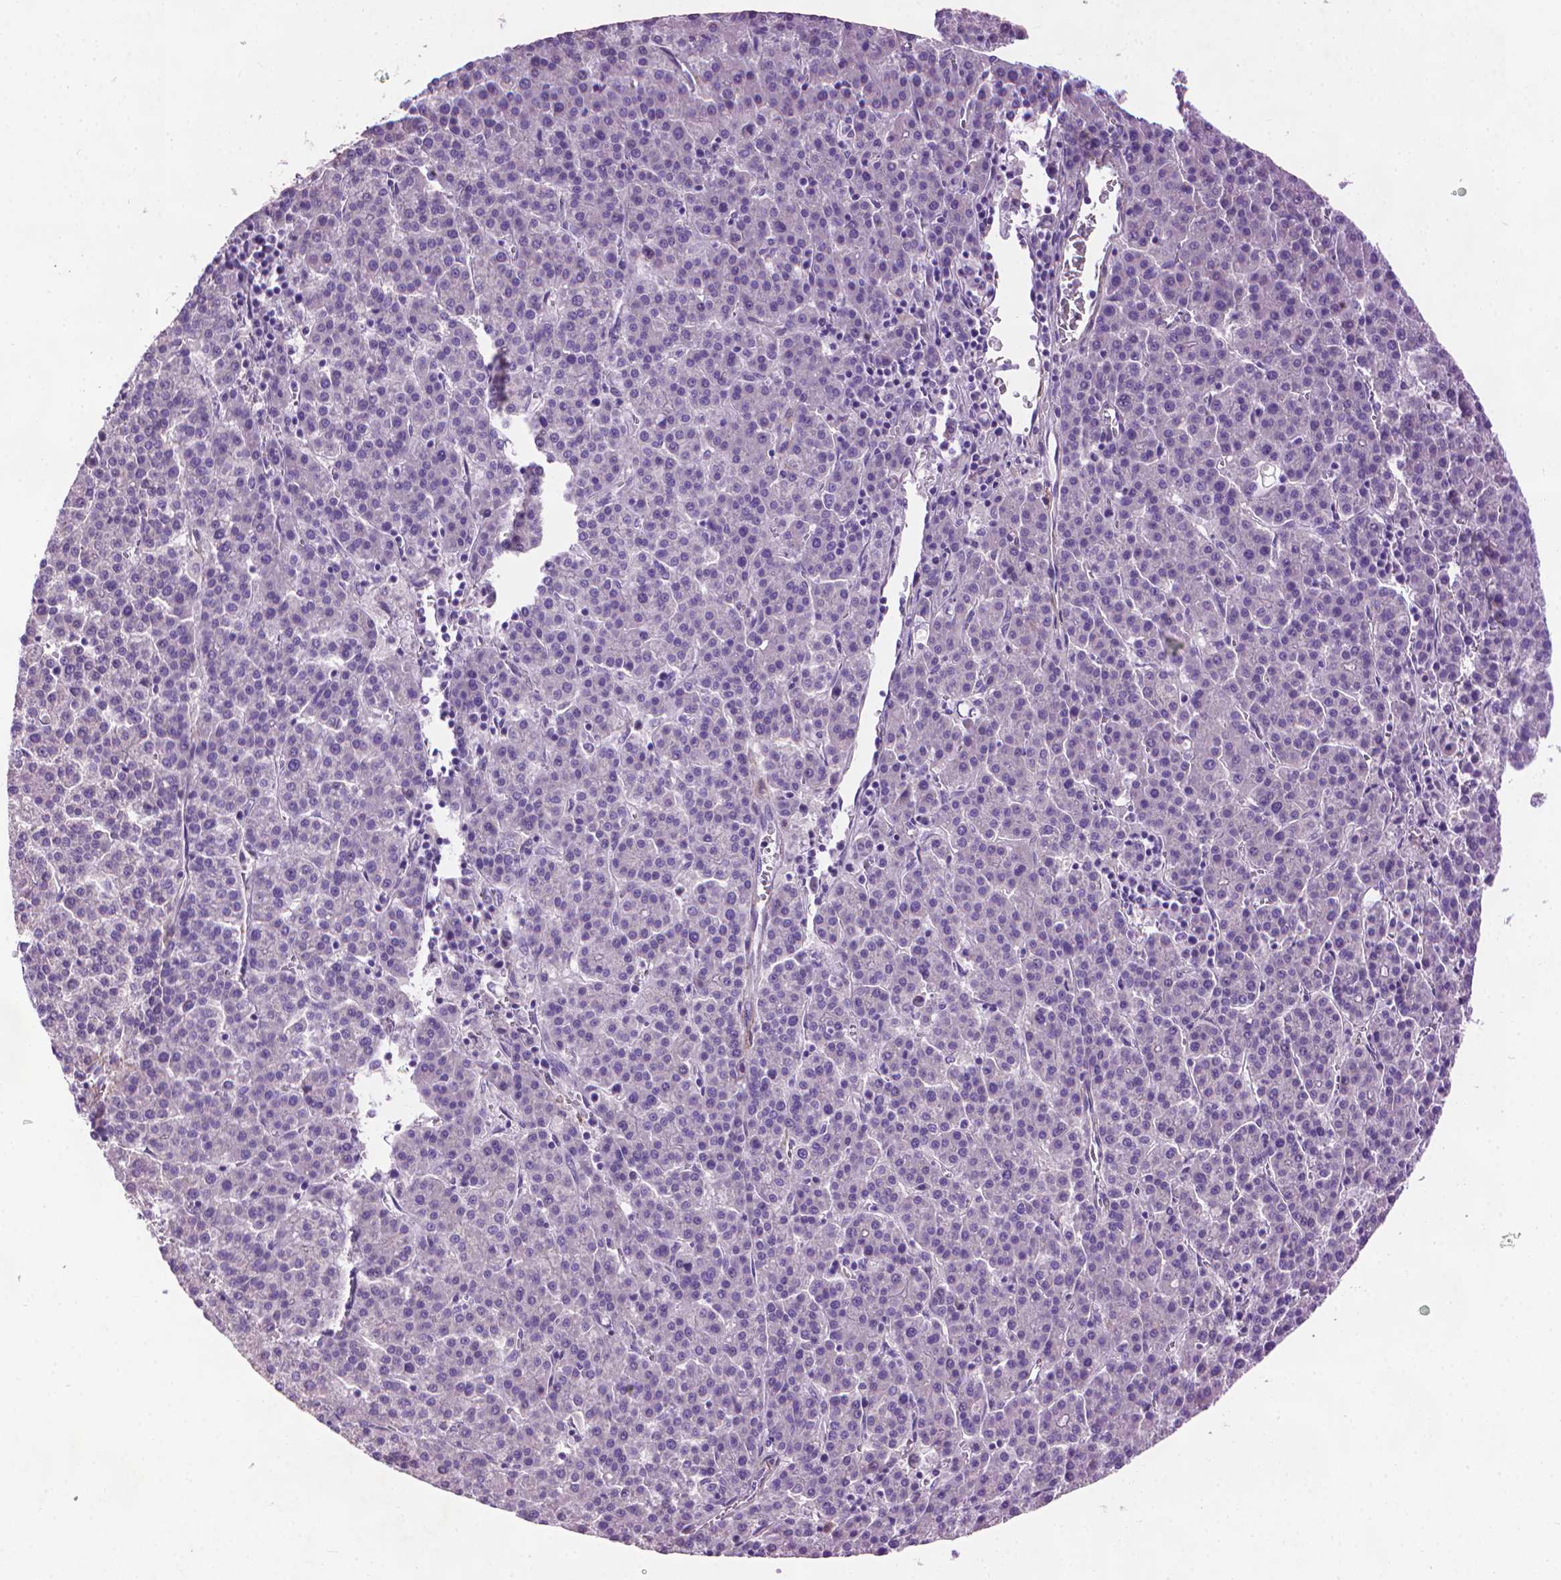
{"staining": {"intensity": "negative", "quantity": "none", "location": "none"}, "tissue": "liver cancer", "cell_type": "Tumor cells", "image_type": "cancer", "snomed": [{"axis": "morphology", "description": "Carcinoma, Hepatocellular, NOS"}, {"axis": "topography", "description": "Liver"}], "caption": "Immunohistochemical staining of human liver cancer exhibits no significant staining in tumor cells.", "gene": "AQP10", "patient": {"sex": "female", "age": 58}}